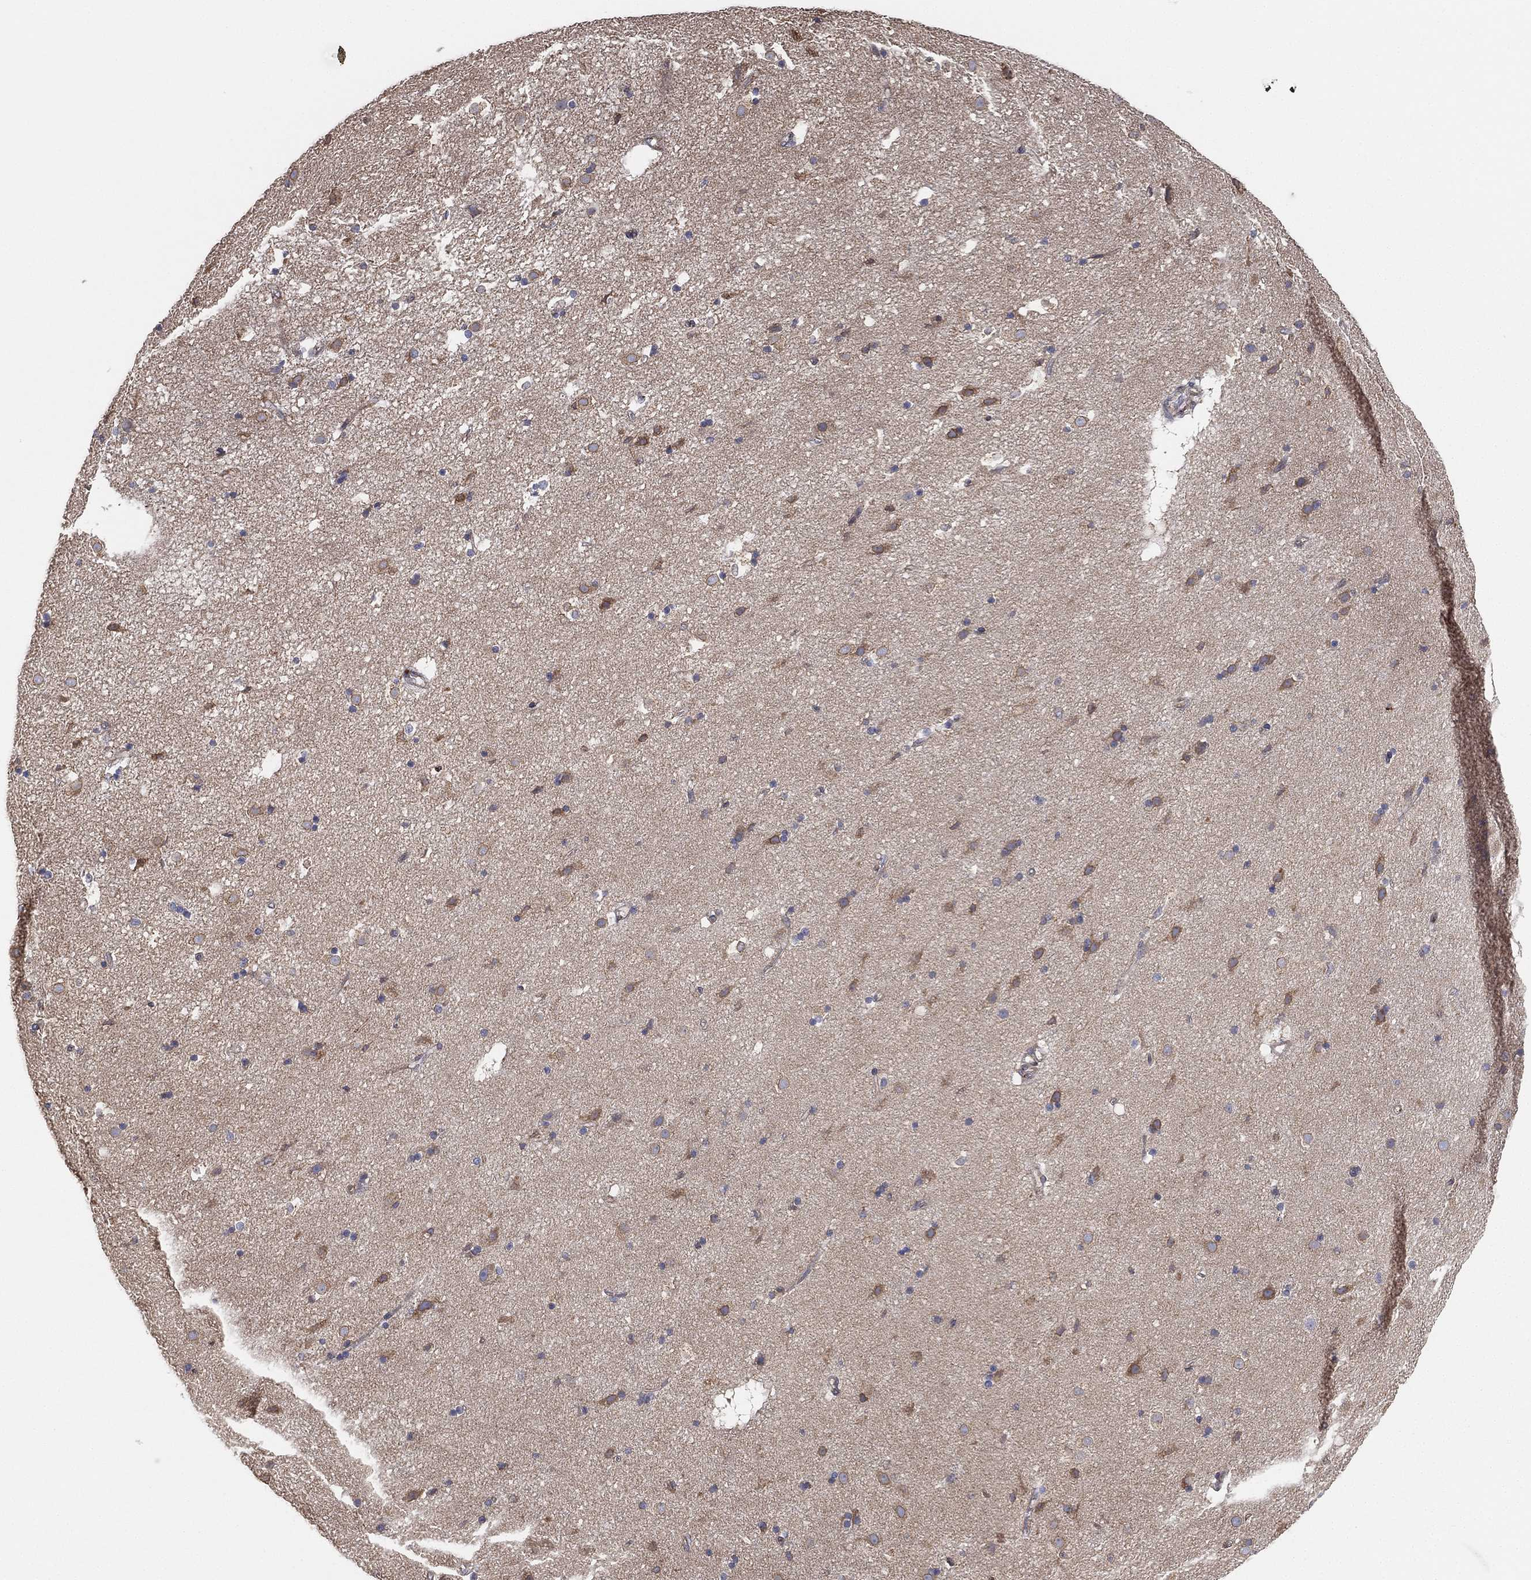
{"staining": {"intensity": "weak", "quantity": "<25%", "location": "cytoplasmic/membranous"}, "tissue": "caudate", "cell_type": "Glial cells", "image_type": "normal", "snomed": [{"axis": "morphology", "description": "Normal tissue, NOS"}, {"axis": "topography", "description": "Lateral ventricle wall"}], "caption": "Immunohistochemistry (IHC) histopathology image of unremarkable caudate: caudate stained with DAB displays no significant protein positivity in glial cells.", "gene": "CYB5B", "patient": {"sex": "male", "age": 54}}